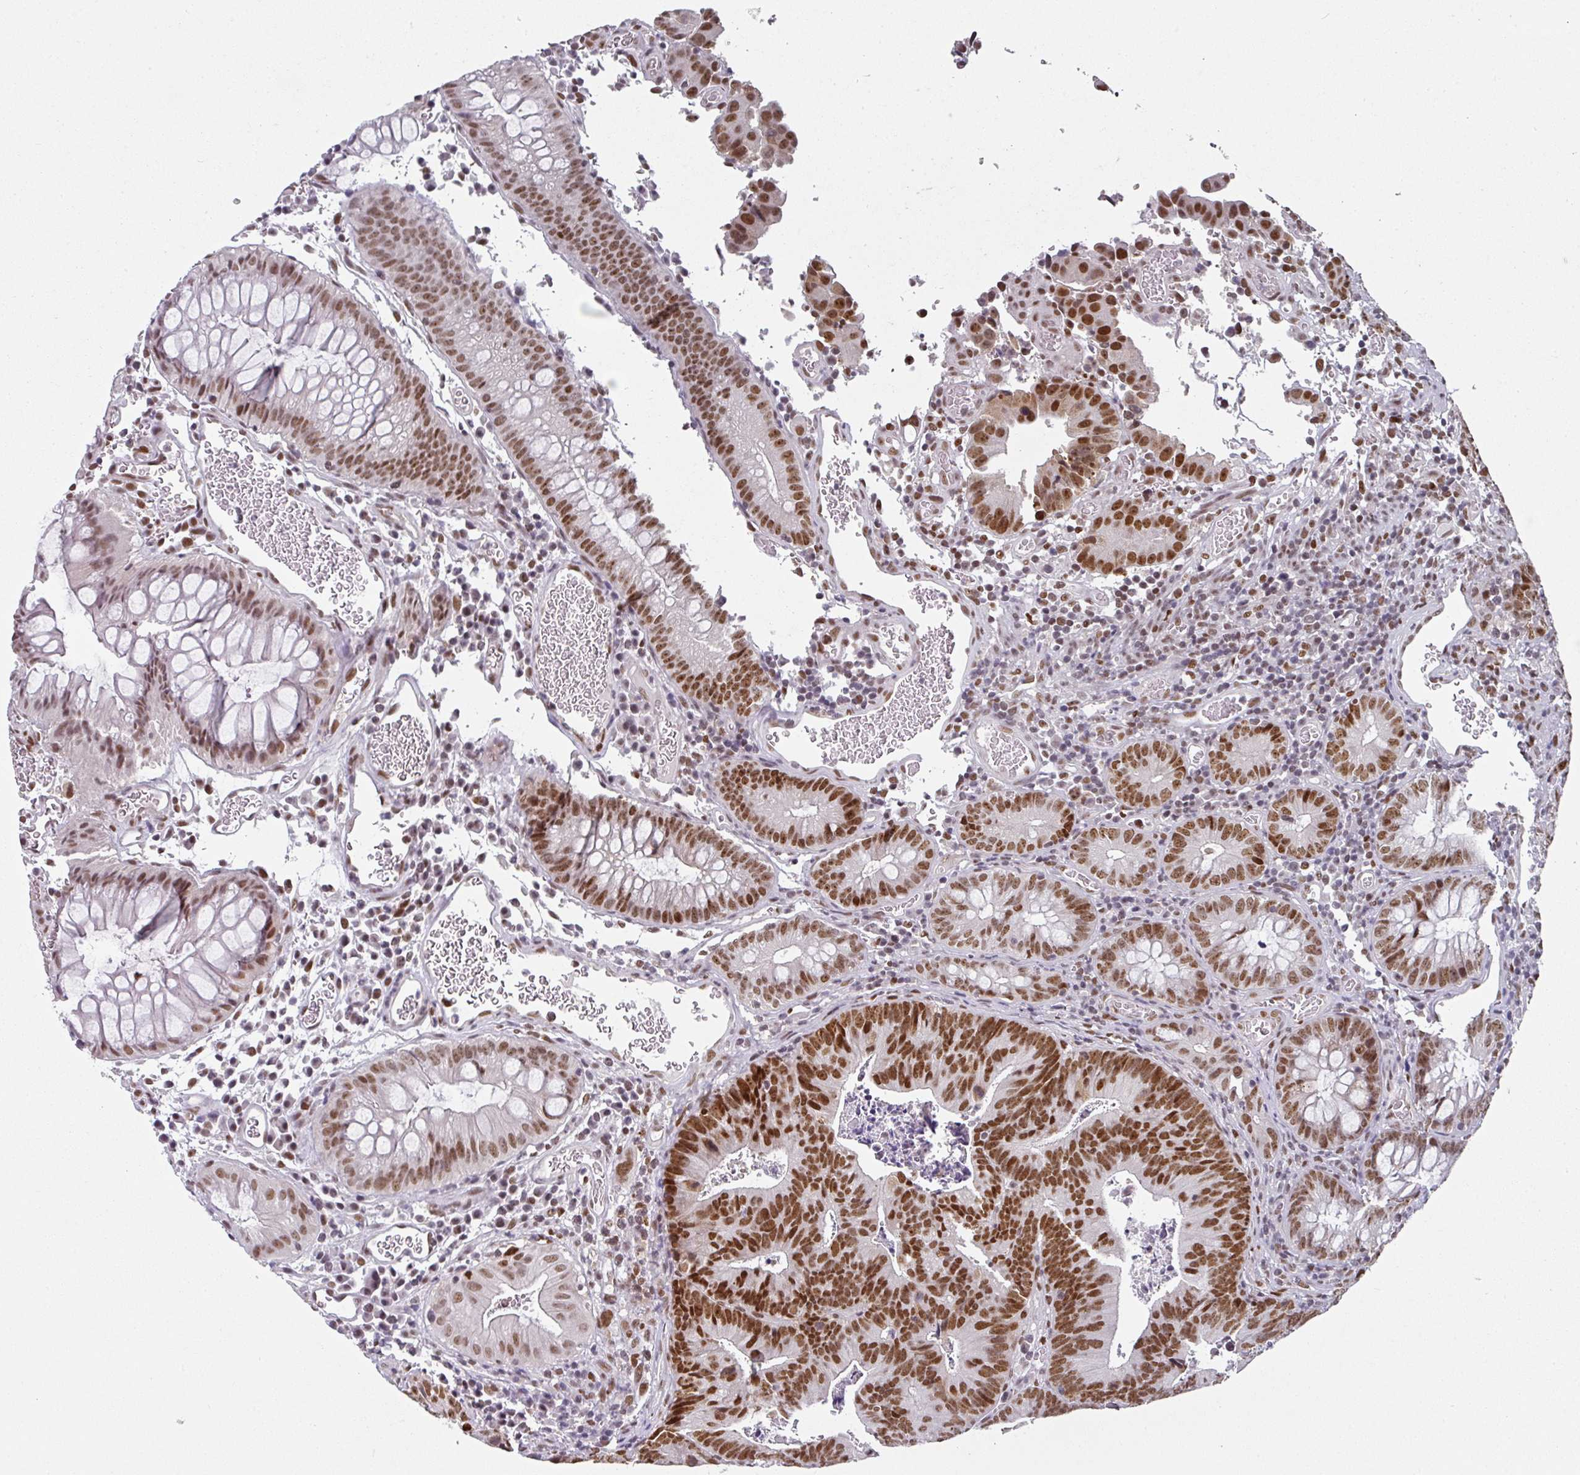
{"staining": {"intensity": "strong", "quantity": ">75%", "location": "nuclear"}, "tissue": "colorectal cancer", "cell_type": "Tumor cells", "image_type": "cancer", "snomed": [{"axis": "morphology", "description": "Adenocarcinoma, NOS"}, {"axis": "topography", "description": "Colon"}], "caption": "Strong nuclear protein expression is present in approximately >75% of tumor cells in adenocarcinoma (colorectal).", "gene": "RAD50", "patient": {"sex": "female", "age": 57}}